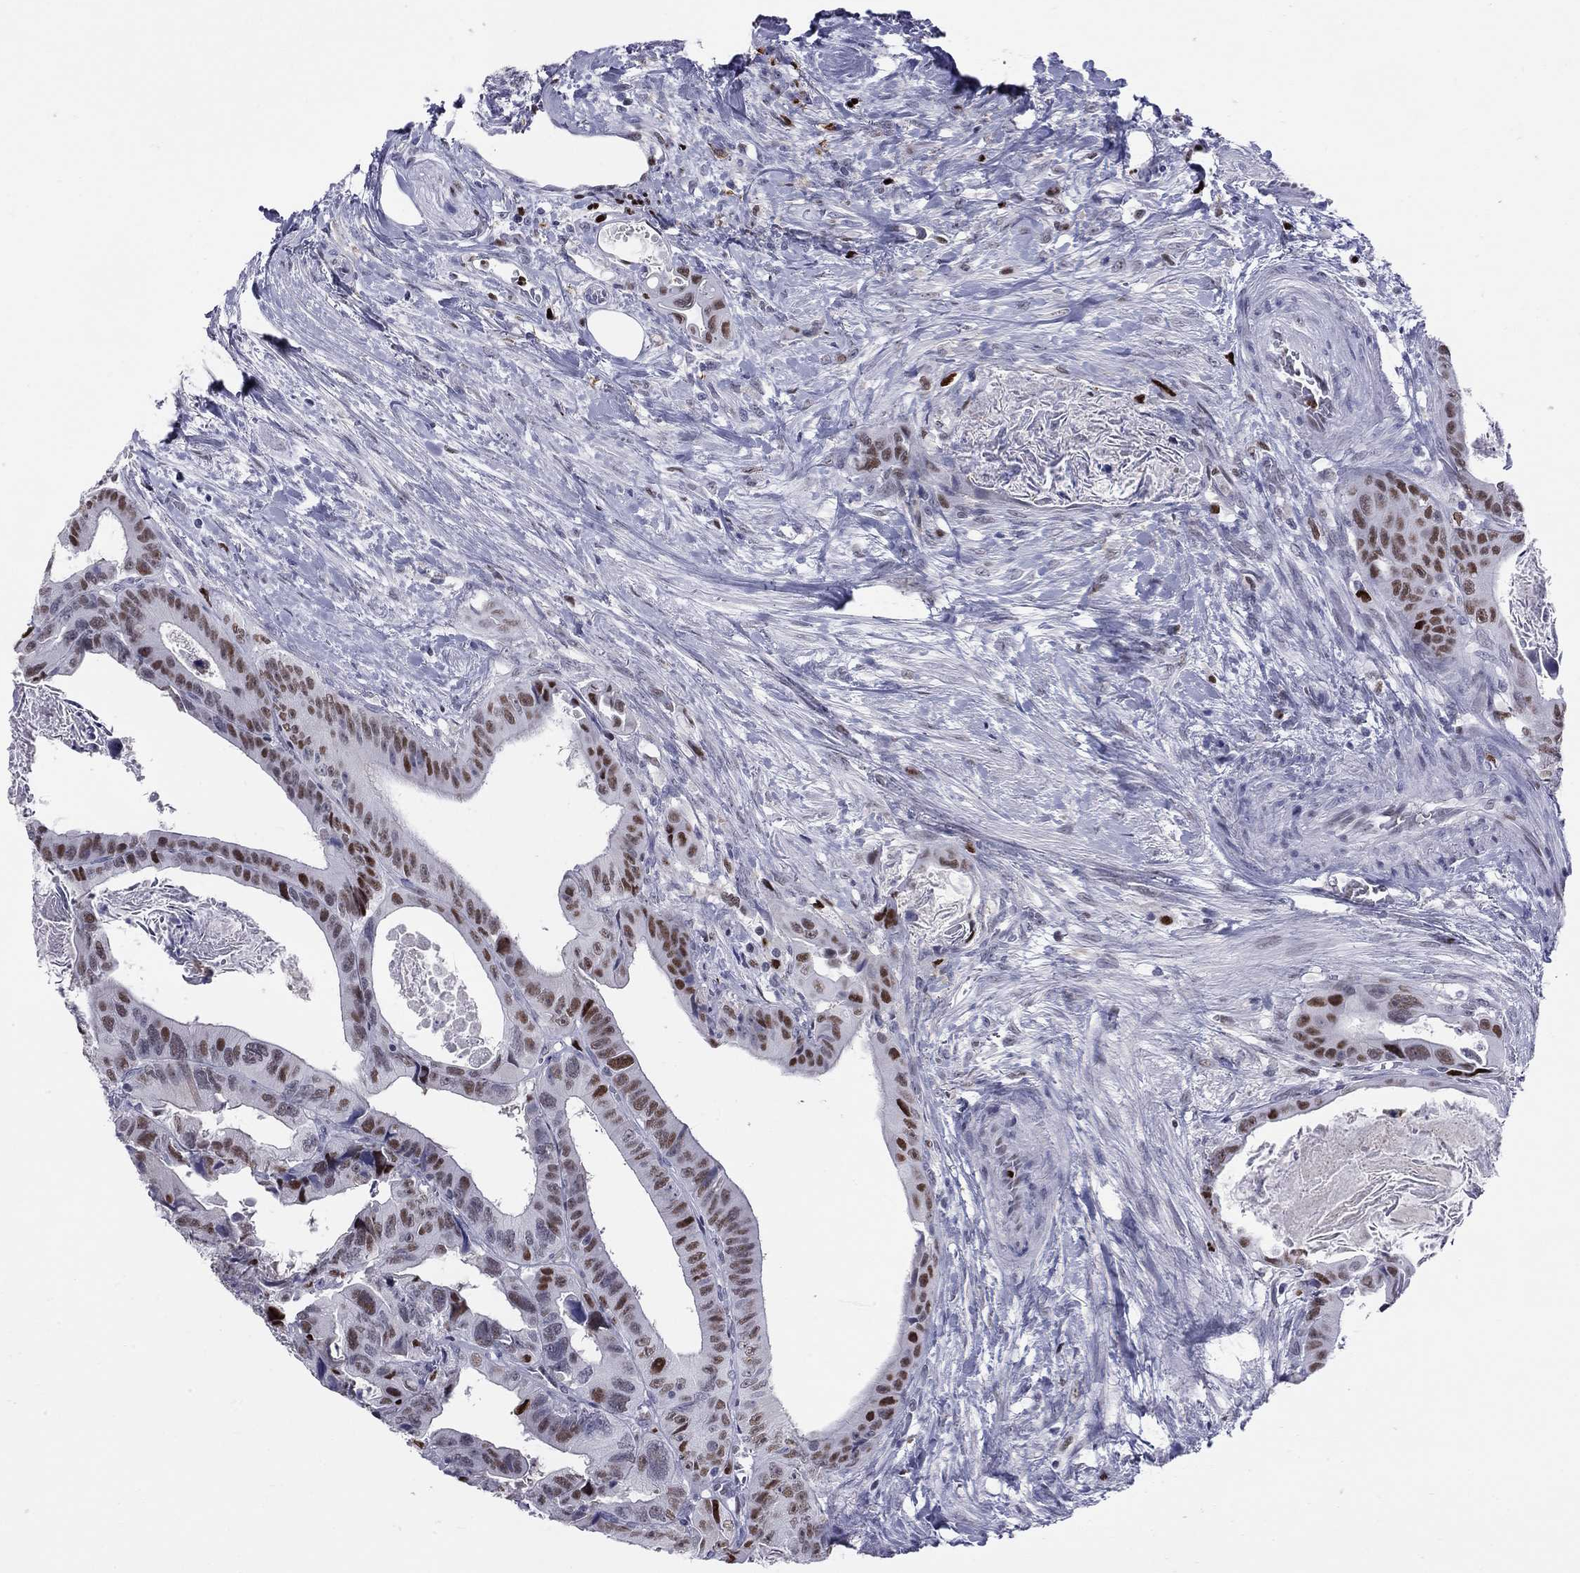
{"staining": {"intensity": "strong", "quantity": "25%-75%", "location": "nuclear"}, "tissue": "colorectal cancer", "cell_type": "Tumor cells", "image_type": "cancer", "snomed": [{"axis": "morphology", "description": "Adenocarcinoma, NOS"}, {"axis": "topography", "description": "Rectum"}], "caption": "IHC image of neoplastic tissue: colorectal cancer stained using IHC displays high levels of strong protein expression localized specifically in the nuclear of tumor cells, appearing as a nuclear brown color.", "gene": "PCGF3", "patient": {"sex": "male", "age": 64}}